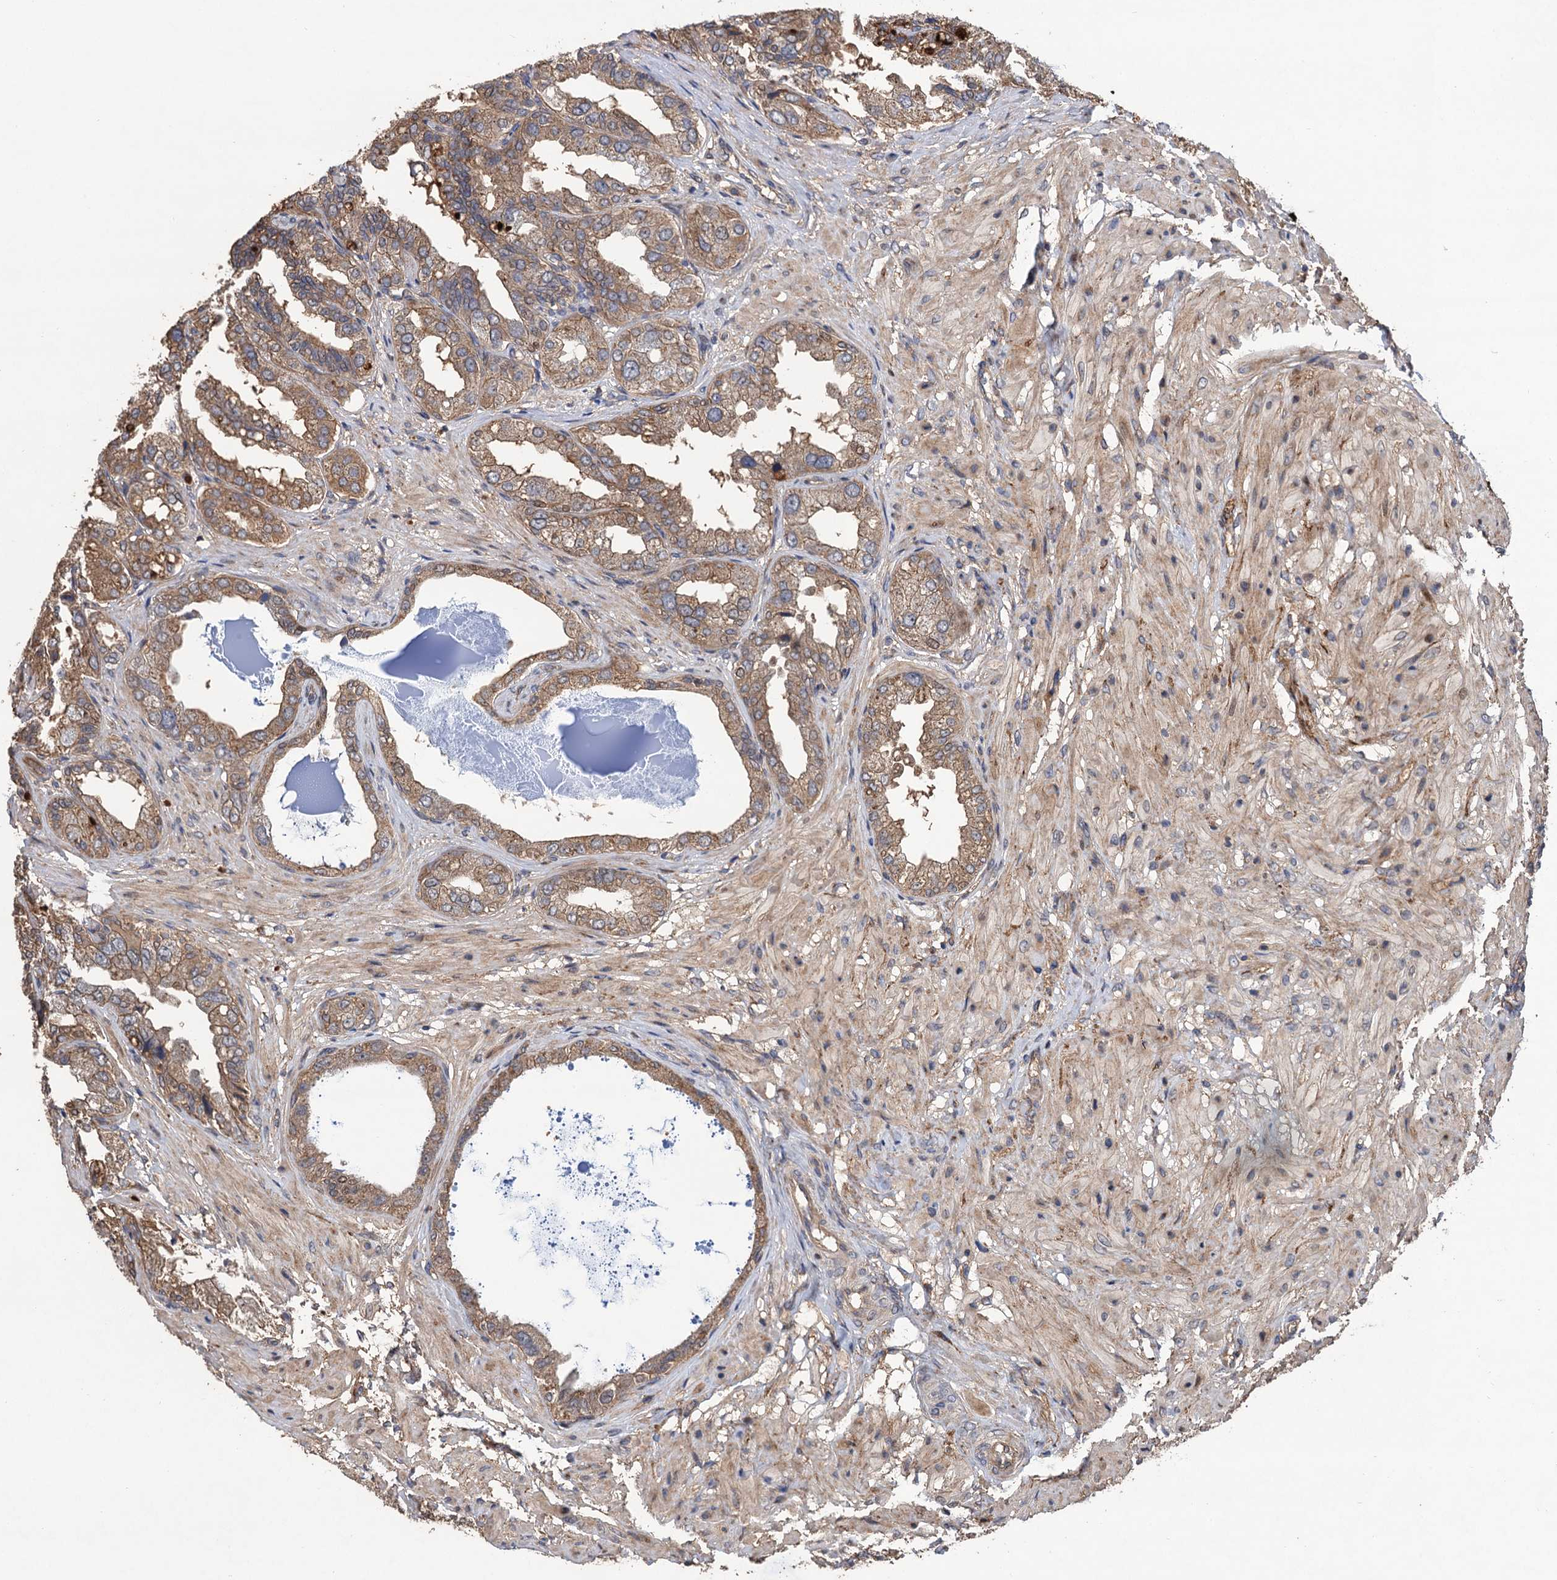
{"staining": {"intensity": "weak", "quantity": ">75%", "location": "cytoplasmic/membranous"}, "tissue": "seminal vesicle", "cell_type": "Glandular cells", "image_type": "normal", "snomed": [{"axis": "morphology", "description": "Normal tissue, NOS"}, {"axis": "topography", "description": "Seminal veicle"}], "caption": "Immunohistochemical staining of benign seminal vesicle demonstrates >75% levels of weak cytoplasmic/membranous protein expression in about >75% of glandular cells.", "gene": "TMEM39B", "patient": {"sex": "male", "age": 63}}